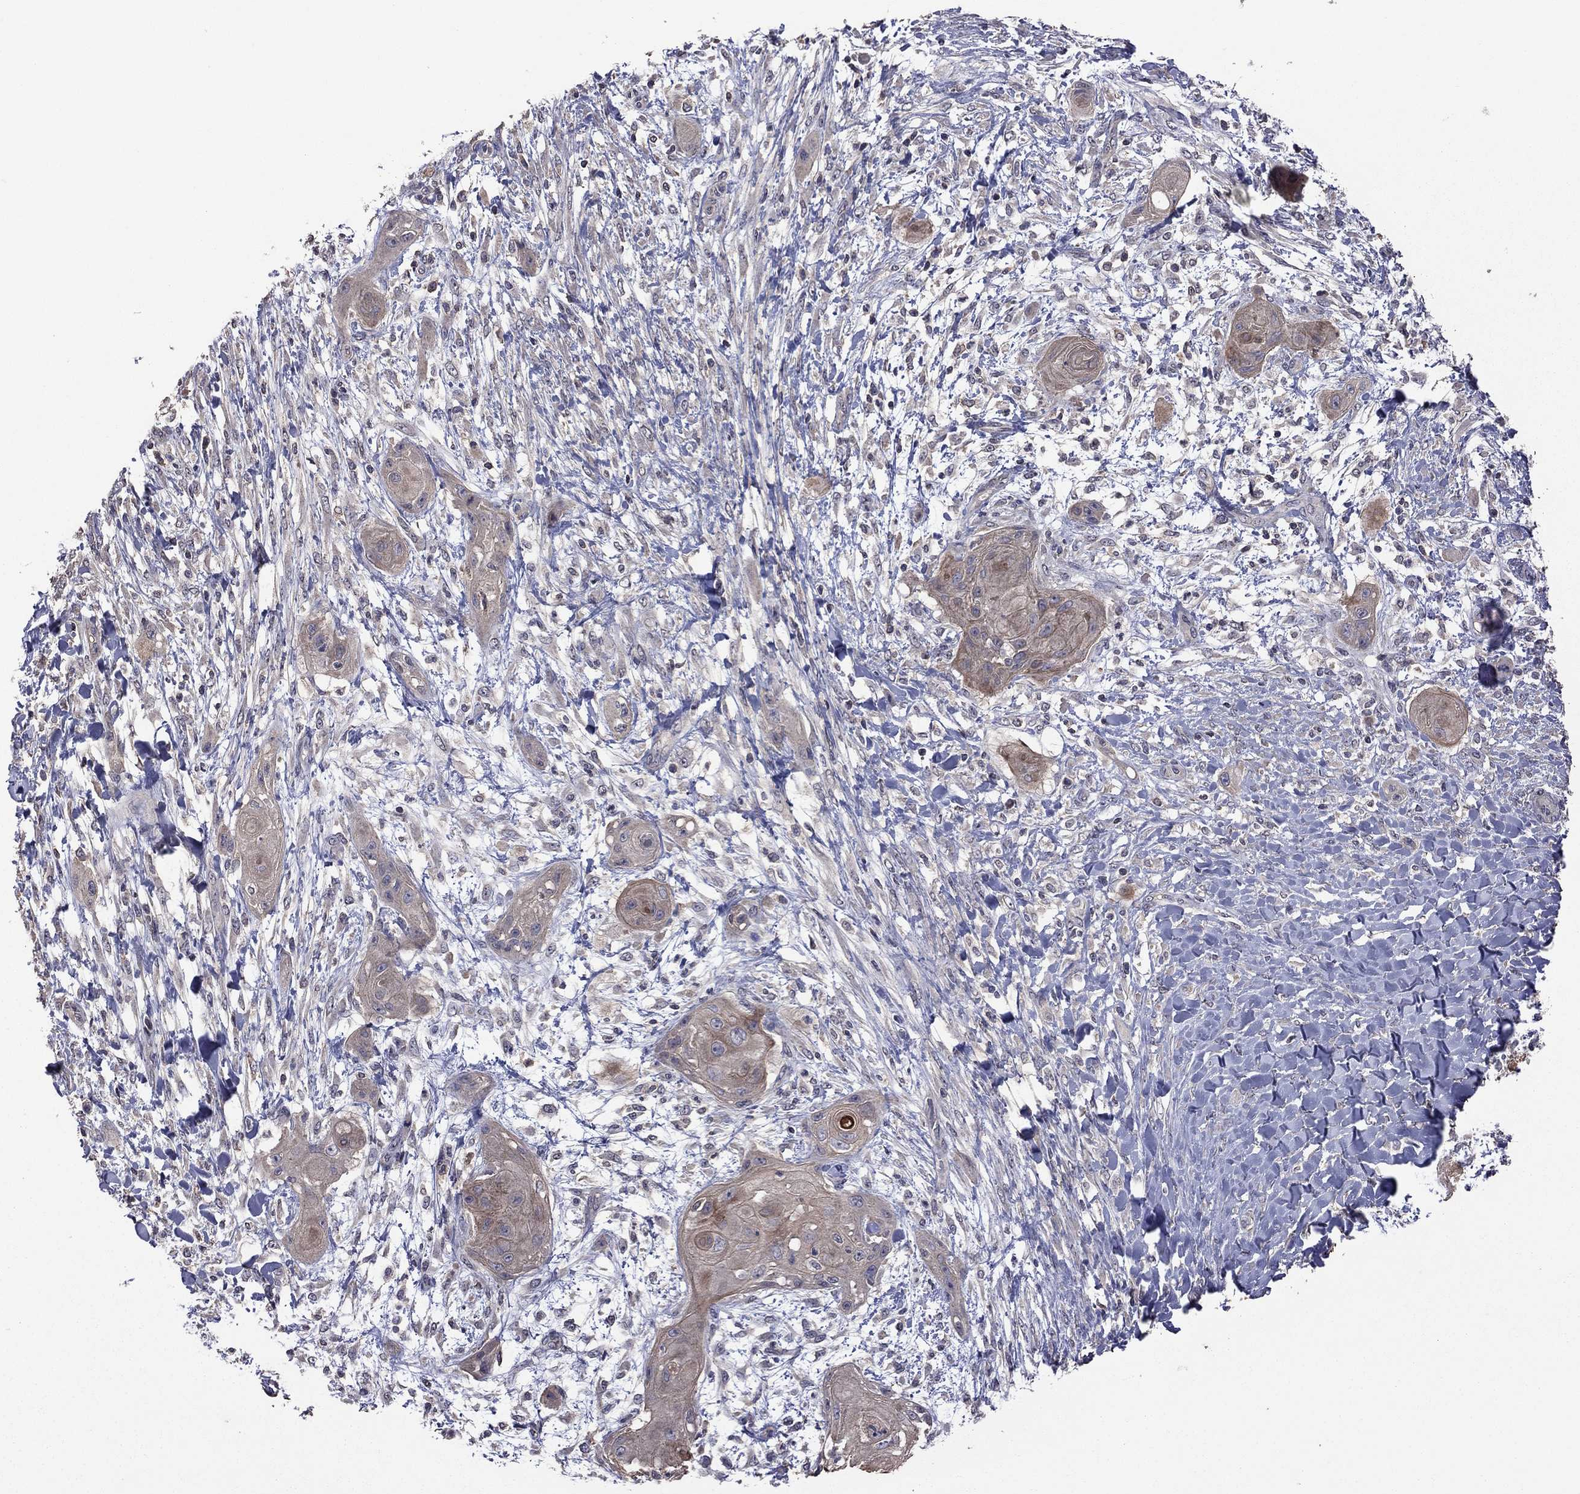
{"staining": {"intensity": "weak", "quantity": ">75%", "location": "cytoplasmic/membranous"}, "tissue": "skin cancer", "cell_type": "Tumor cells", "image_type": "cancer", "snomed": [{"axis": "morphology", "description": "Squamous cell carcinoma, NOS"}, {"axis": "topography", "description": "Skin"}], "caption": "Weak cytoplasmic/membranous expression for a protein is present in about >75% of tumor cells of skin cancer (squamous cell carcinoma) using immunohistochemistry (IHC).", "gene": "TSNARE1", "patient": {"sex": "male", "age": 62}}